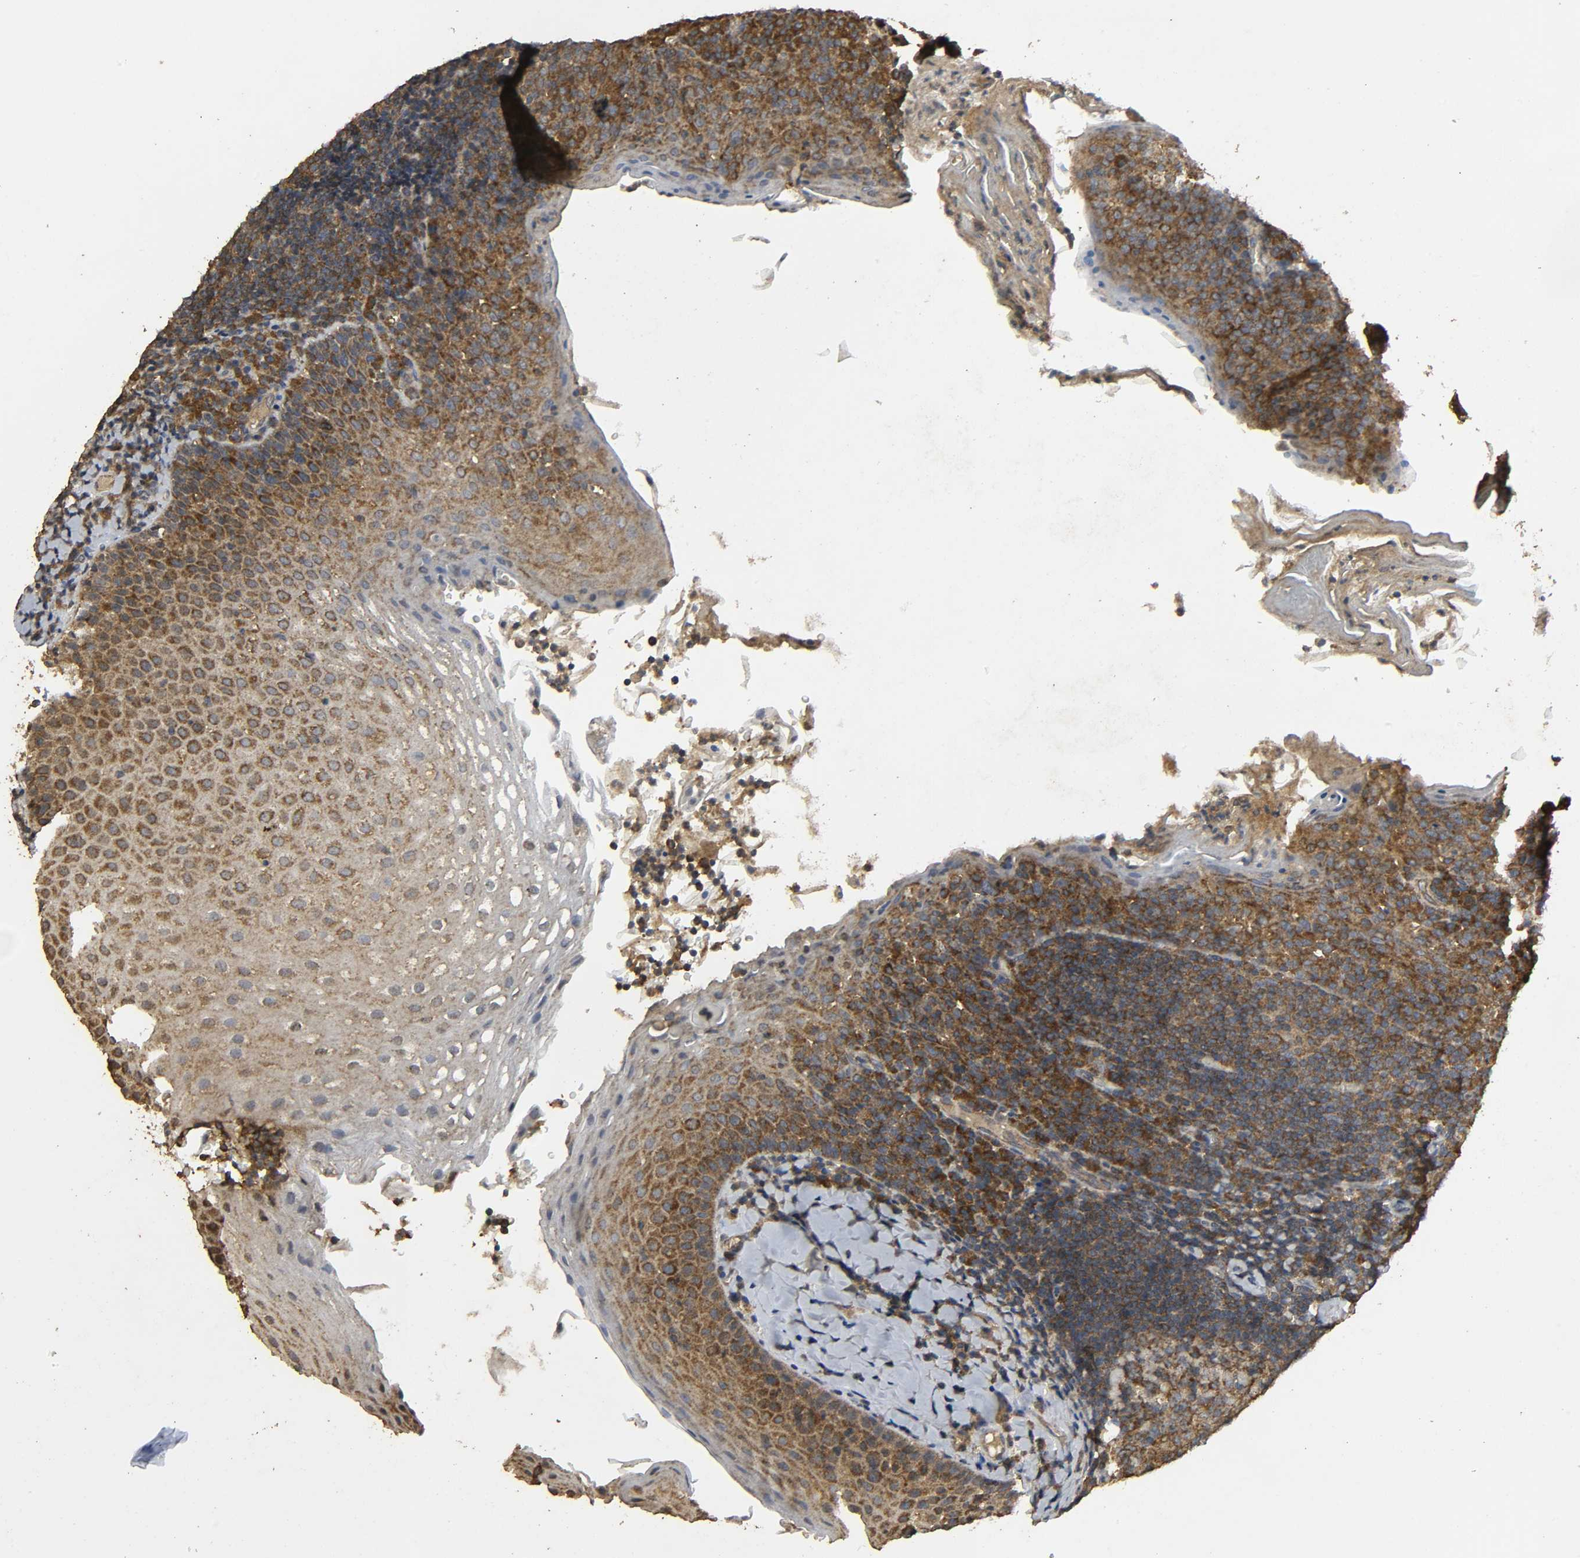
{"staining": {"intensity": "strong", "quantity": ">75%", "location": "cytoplasmic/membranous"}, "tissue": "tonsil", "cell_type": "Germinal center cells", "image_type": "normal", "snomed": [{"axis": "morphology", "description": "Normal tissue, NOS"}, {"axis": "topography", "description": "Tonsil"}], "caption": "Strong cytoplasmic/membranous protein positivity is appreciated in about >75% of germinal center cells in tonsil. (Stains: DAB in brown, nuclei in blue, Microscopy: brightfield microscopy at high magnification).", "gene": "DDX6", "patient": {"sex": "male", "age": 31}}